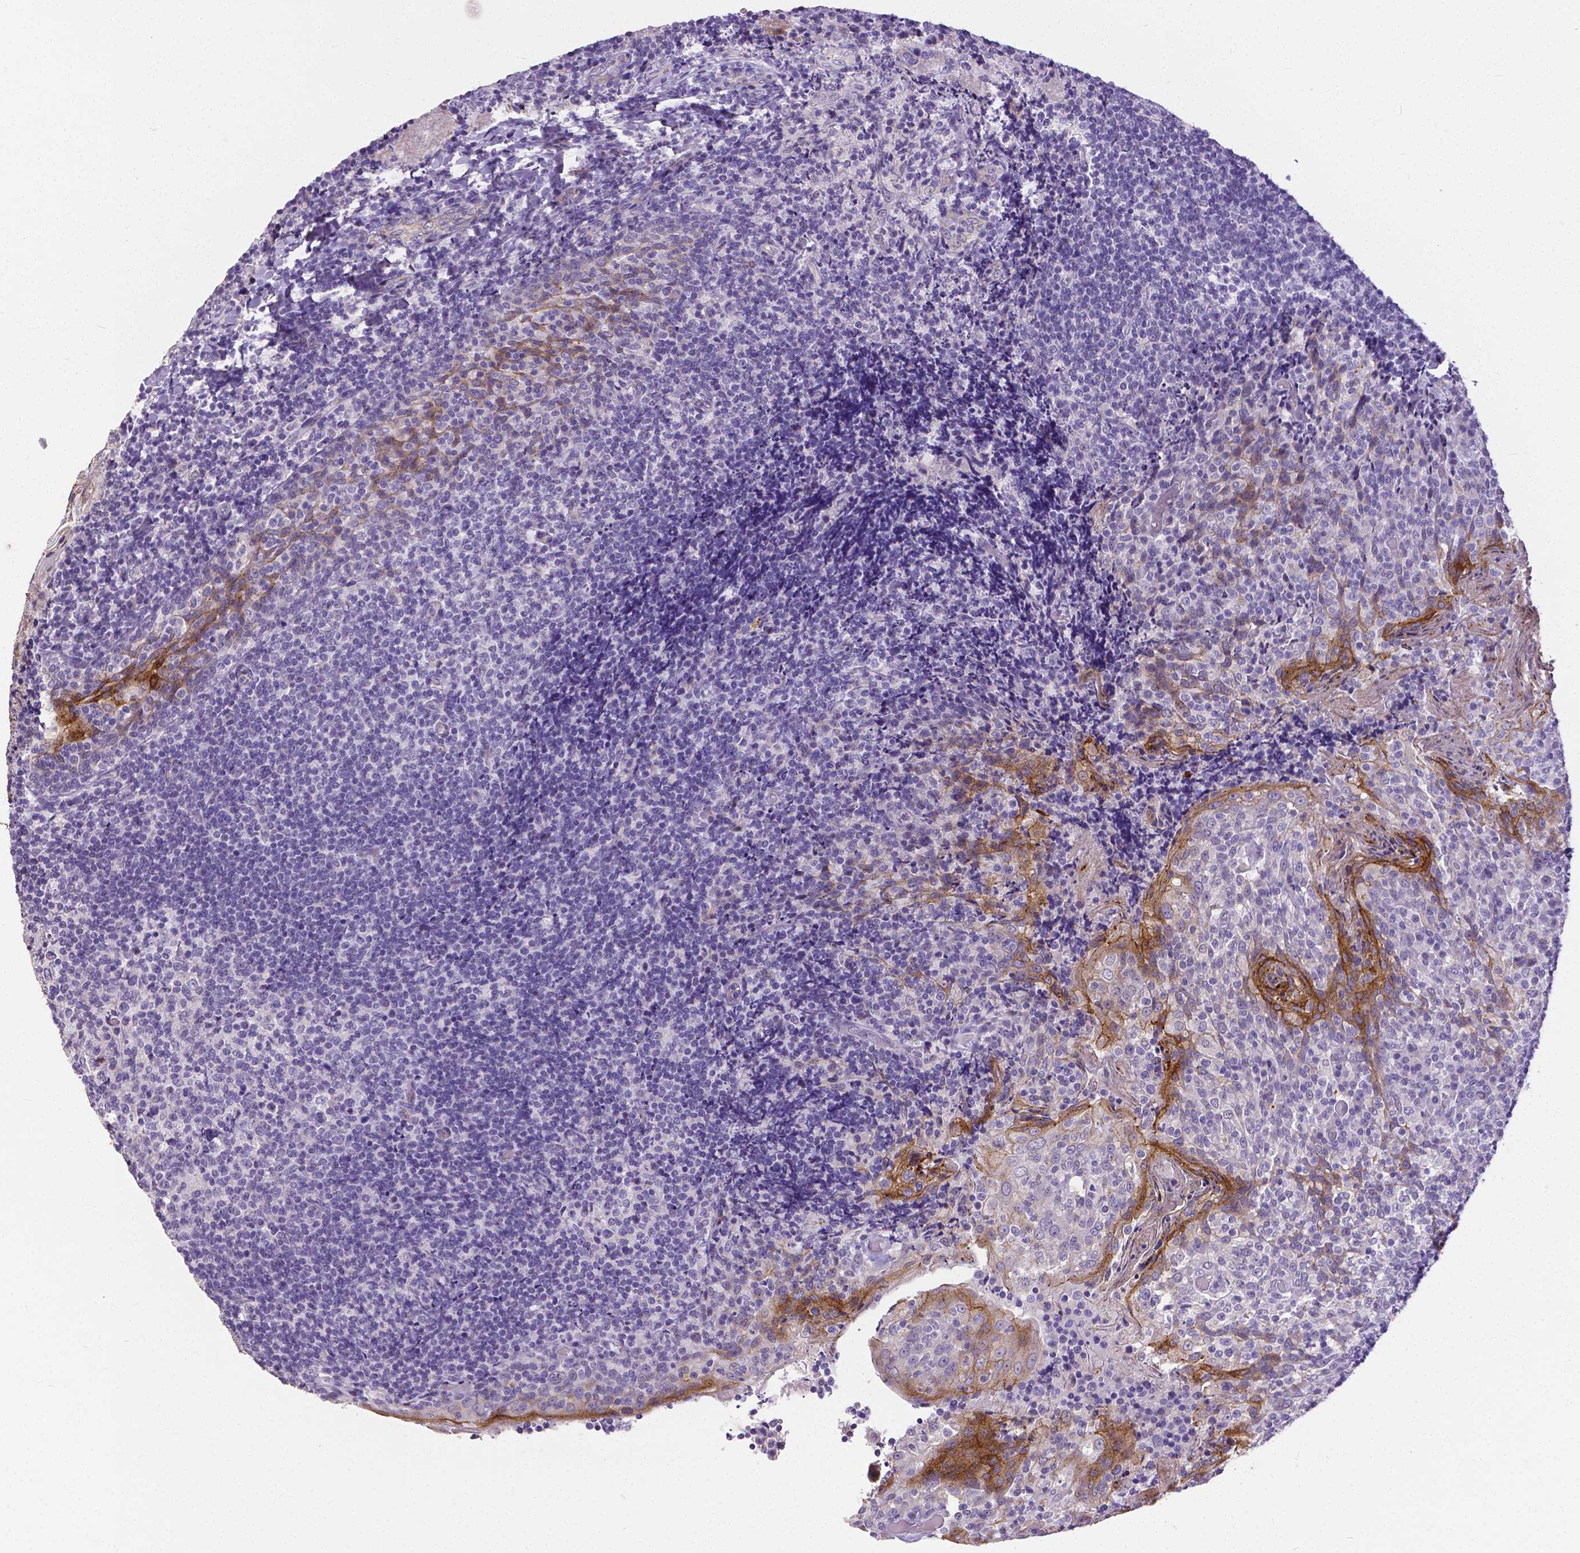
{"staining": {"intensity": "negative", "quantity": "none", "location": "none"}, "tissue": "tonsil", "cell_type": "Germinal center cells", "image_type": "normal", "snomed": [{"axis": "morphology", "description": "Normal tissue, NOS"}, {"axis": "topography", "description": "Tonsil"}], "caption": "Immunohistochemistry (IHC) micrograph of benign tonsil: human tonsil stained with DAB (3,3'-diaminobenzidine) demonstrates no significant protein positivity in germinal center cells.", "gene": "OCLN", "patient": {"sex": "female", "age": 10}}